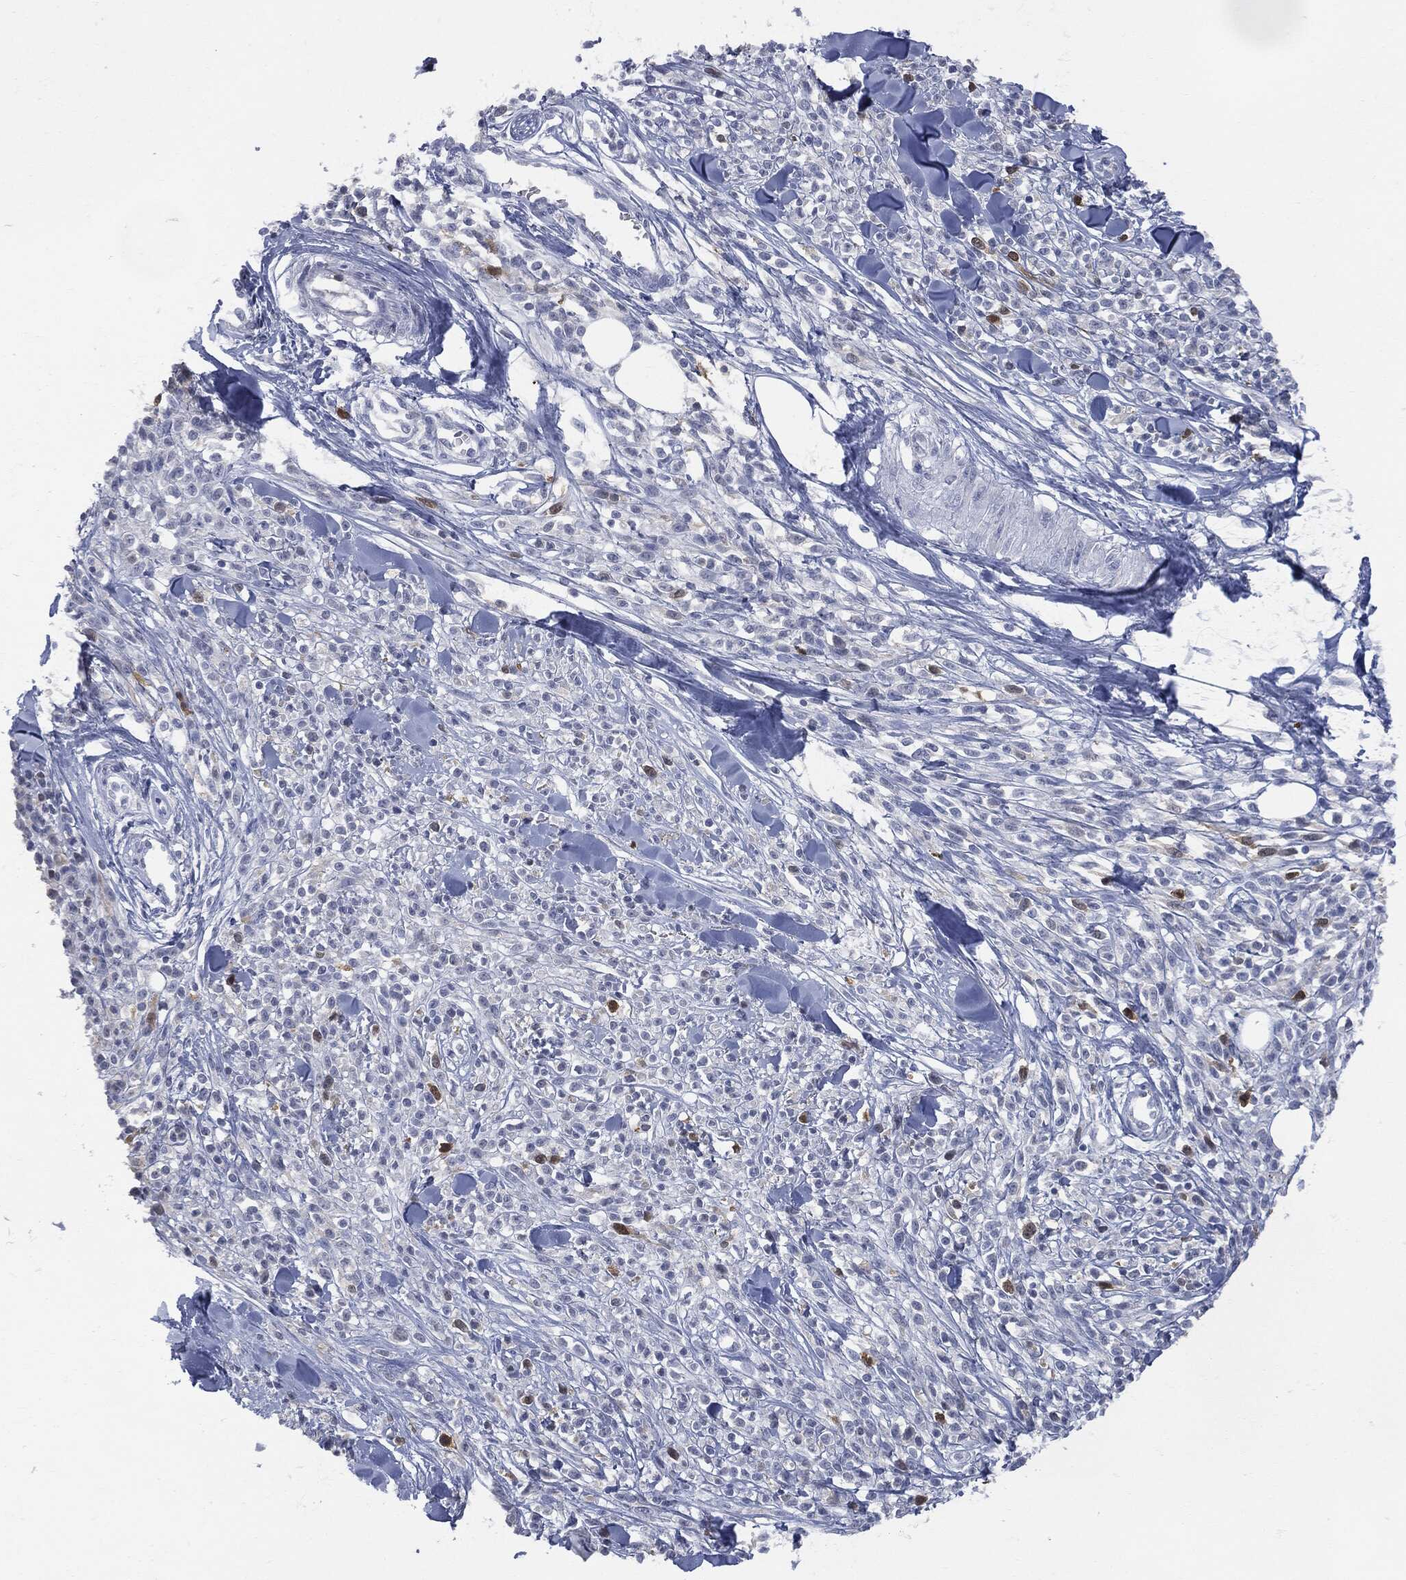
{"staining": {"intensity": "moderate", "quantity": "<25%", "location": "cytoplasmic/membranous"}, "tissue": "melanoma", "cell_type": "Tumor cells", "image_type": "cancer", "snomed": [{"axis": "morphology", "description": "Malignant melanoma, NOS"}, {"axis": "topography", "description": "Skin"}, {"axis": "topography", "description": "Skin of trunk"}], "caption": "Protein staining of melanoma tissue demonstrates moderate cytoplasmic/membranous positivity in about <25% of tumor cells.", "gene": "UBE2C", "patient": {"sex": "male", "age": 74}}